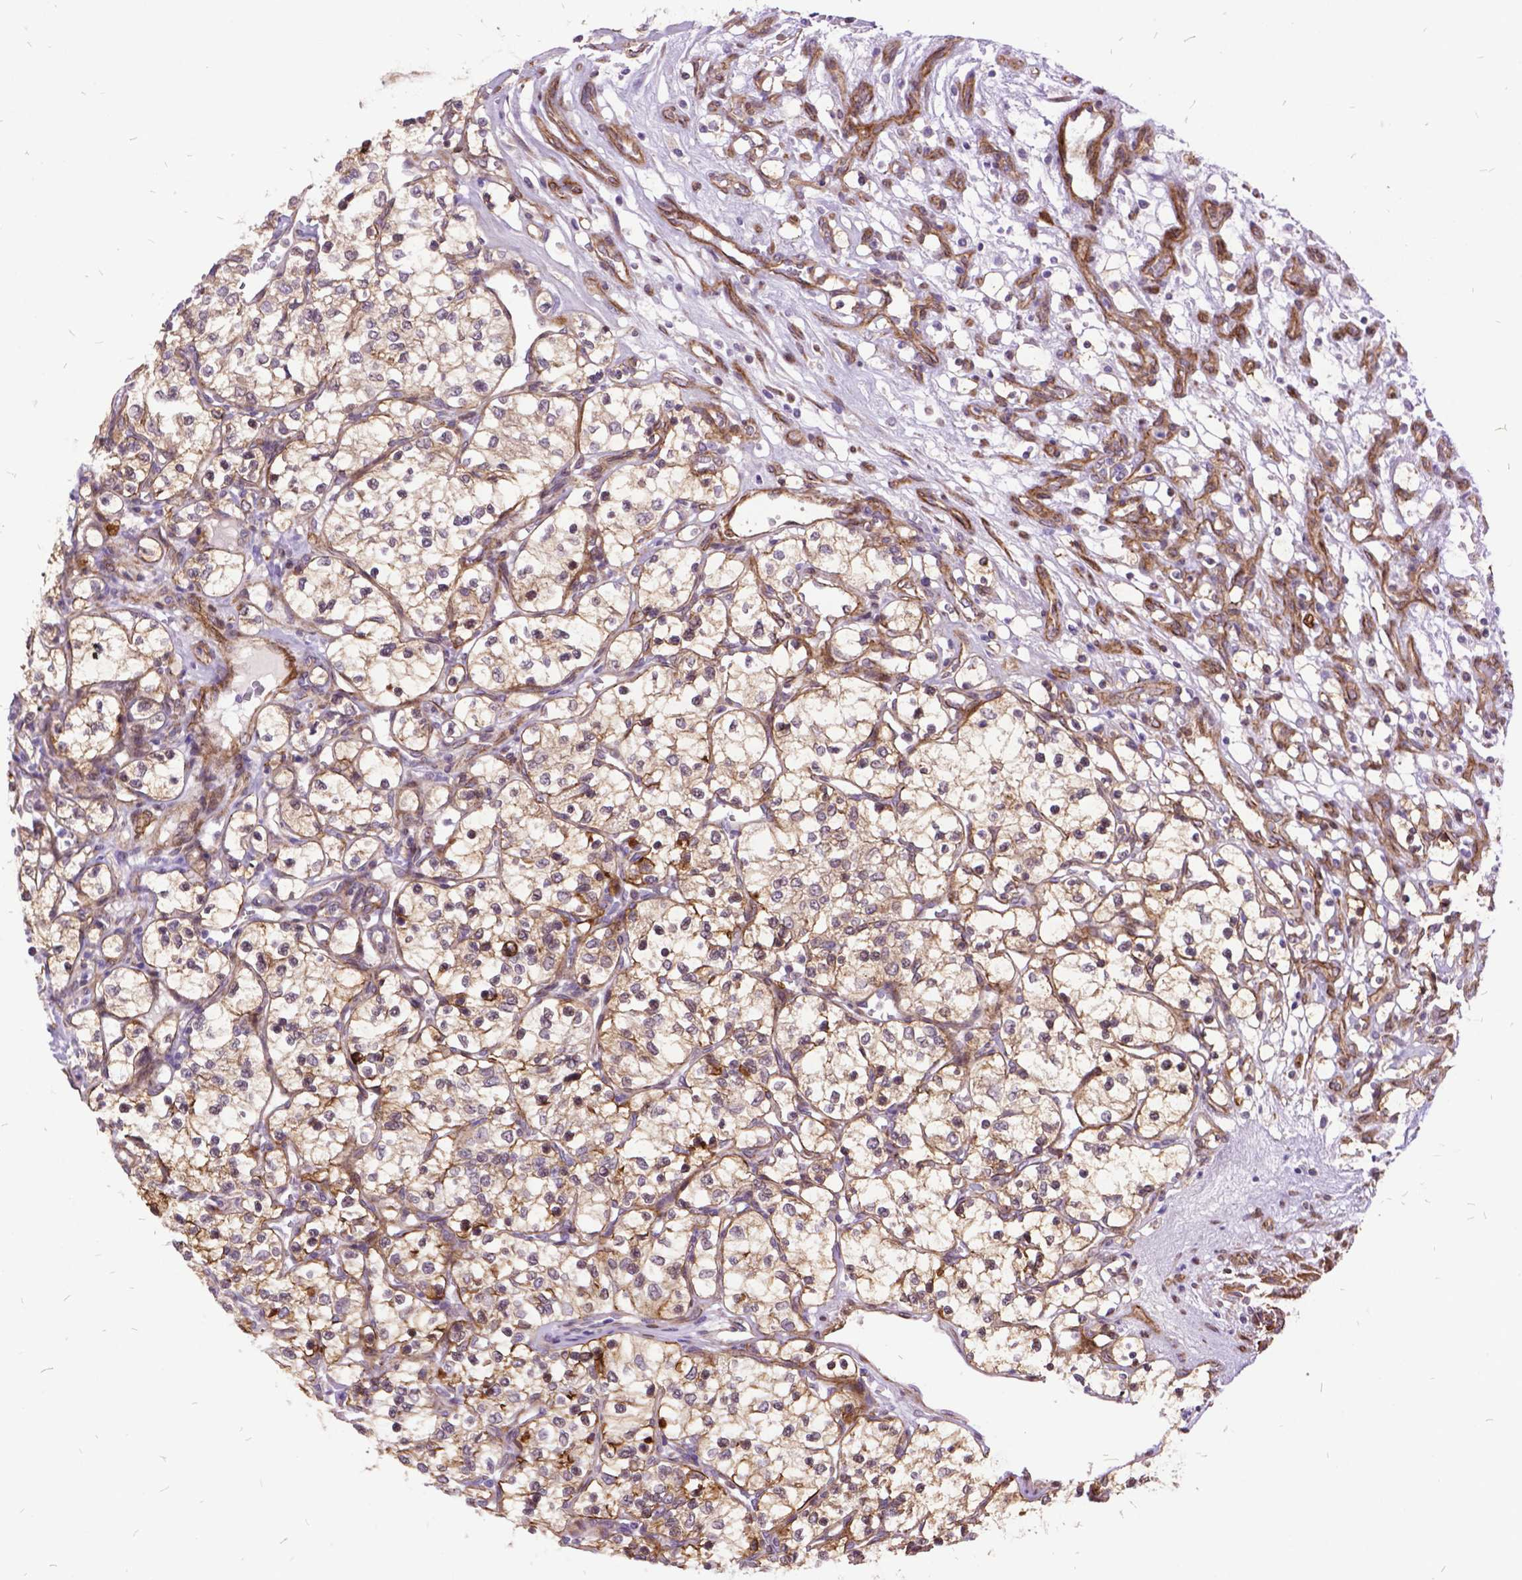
{"staining": {"intensity": "weak", "quantity": ">75%", "location": "cytoplasmic/membranous"}, "tissue": "renal cancer", "cell_type": "Tumor cells", "image_type": "cancer", "snomed": [{"axis": "morphology", "description": "Adenocarcinoma, NOS"}, {"axis": "topography", "description": "Kidney"}], "caption": "Weak cytoplasmic/membranous expression is seen in approximately >75% of tumor cells in renal cancer.", "gene": "GRB7", "patient": {"sex": "female", "age": 69}}